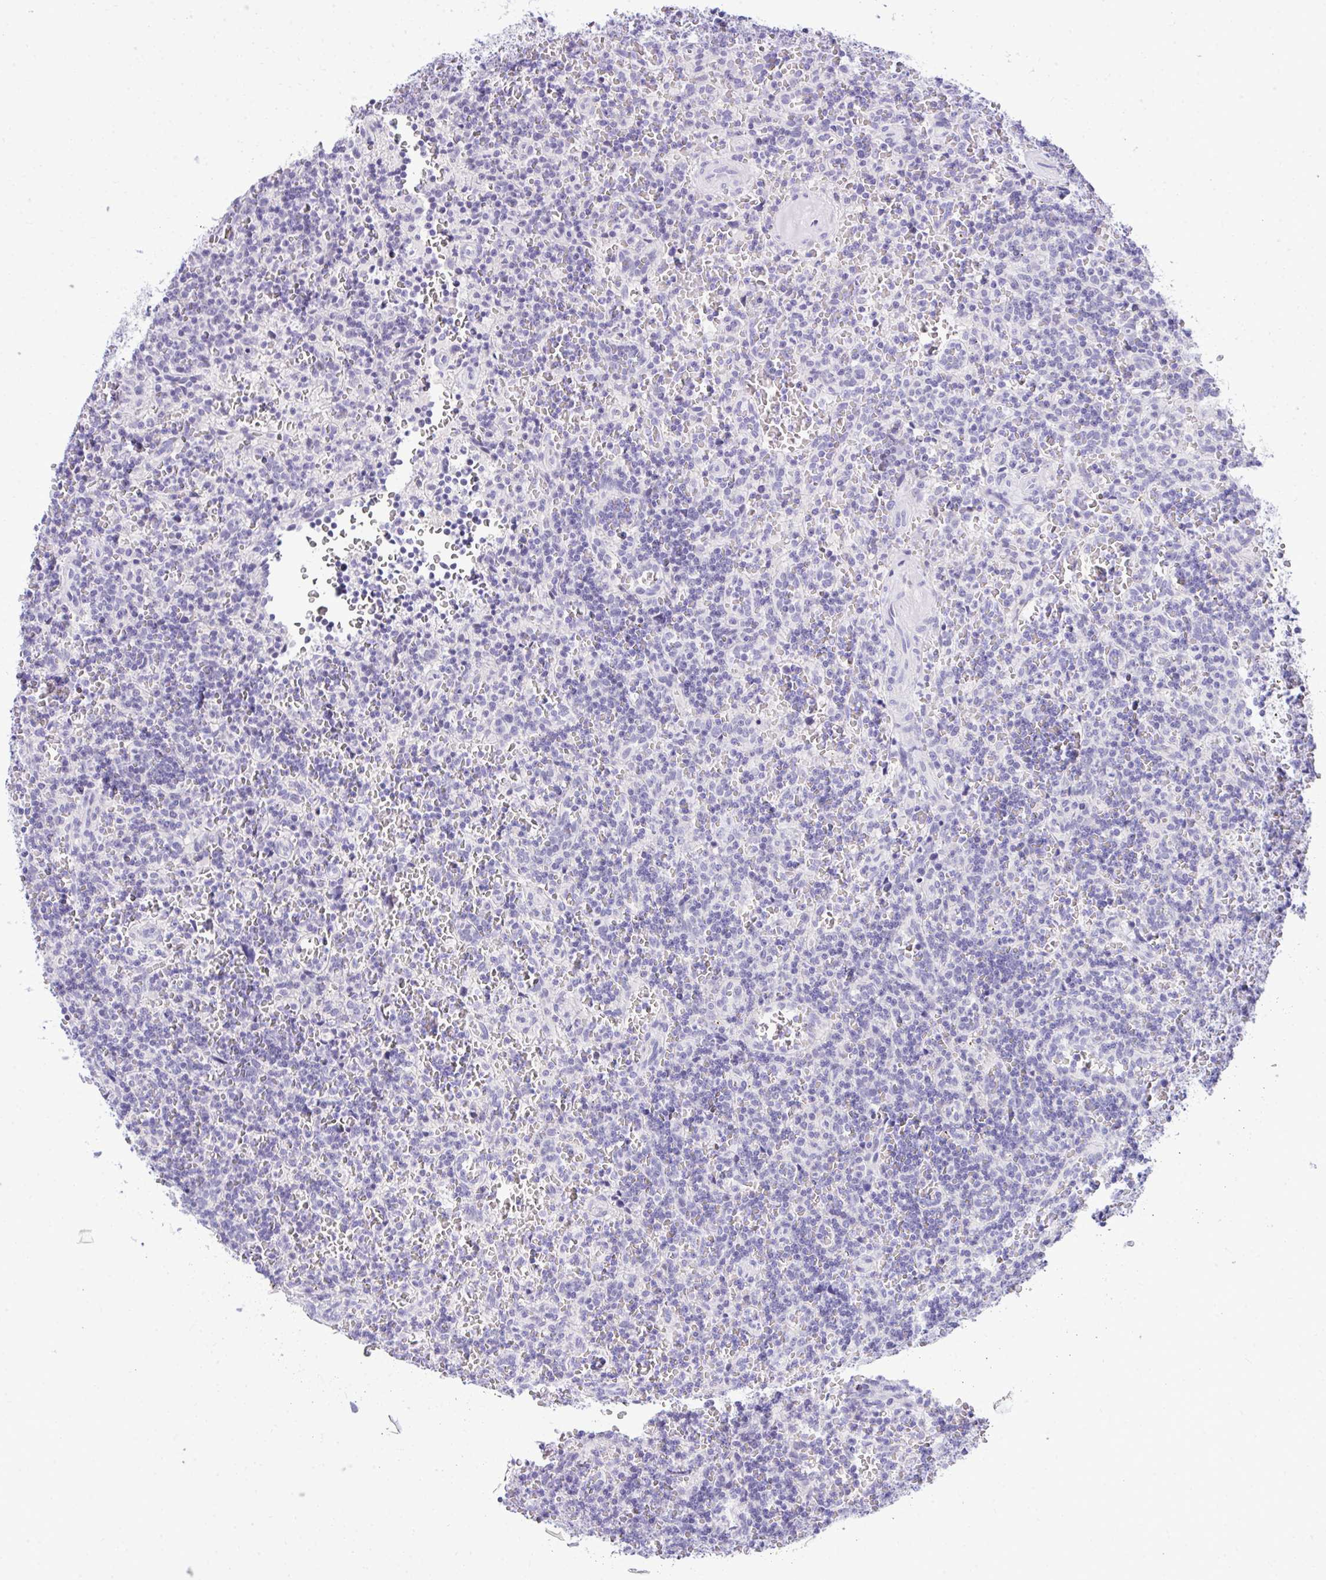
{"staining": {"intensity": "negative", "quantity": "none", "location": "none"}, "tissue": "lymphoma", "cell_type": "Tumor cells", "image_type": "cancer", "snomed": [{"axis": "morphology", "description": "Malignant lymphoma, non-Hodgkin's type, Low grade"}, {"axis": "topography", "description": "Spleen"}], "caption": "IHC micrograph of neoplastic tissue: human low-grade malignant lymphoma, non-Hodgkin's type stained with DAB (3,3'-diaminobenzidine) shows no significant protein staining in tumor cells.", "gene": "EID3", "patient": {"sex": "male", "age": 73}}